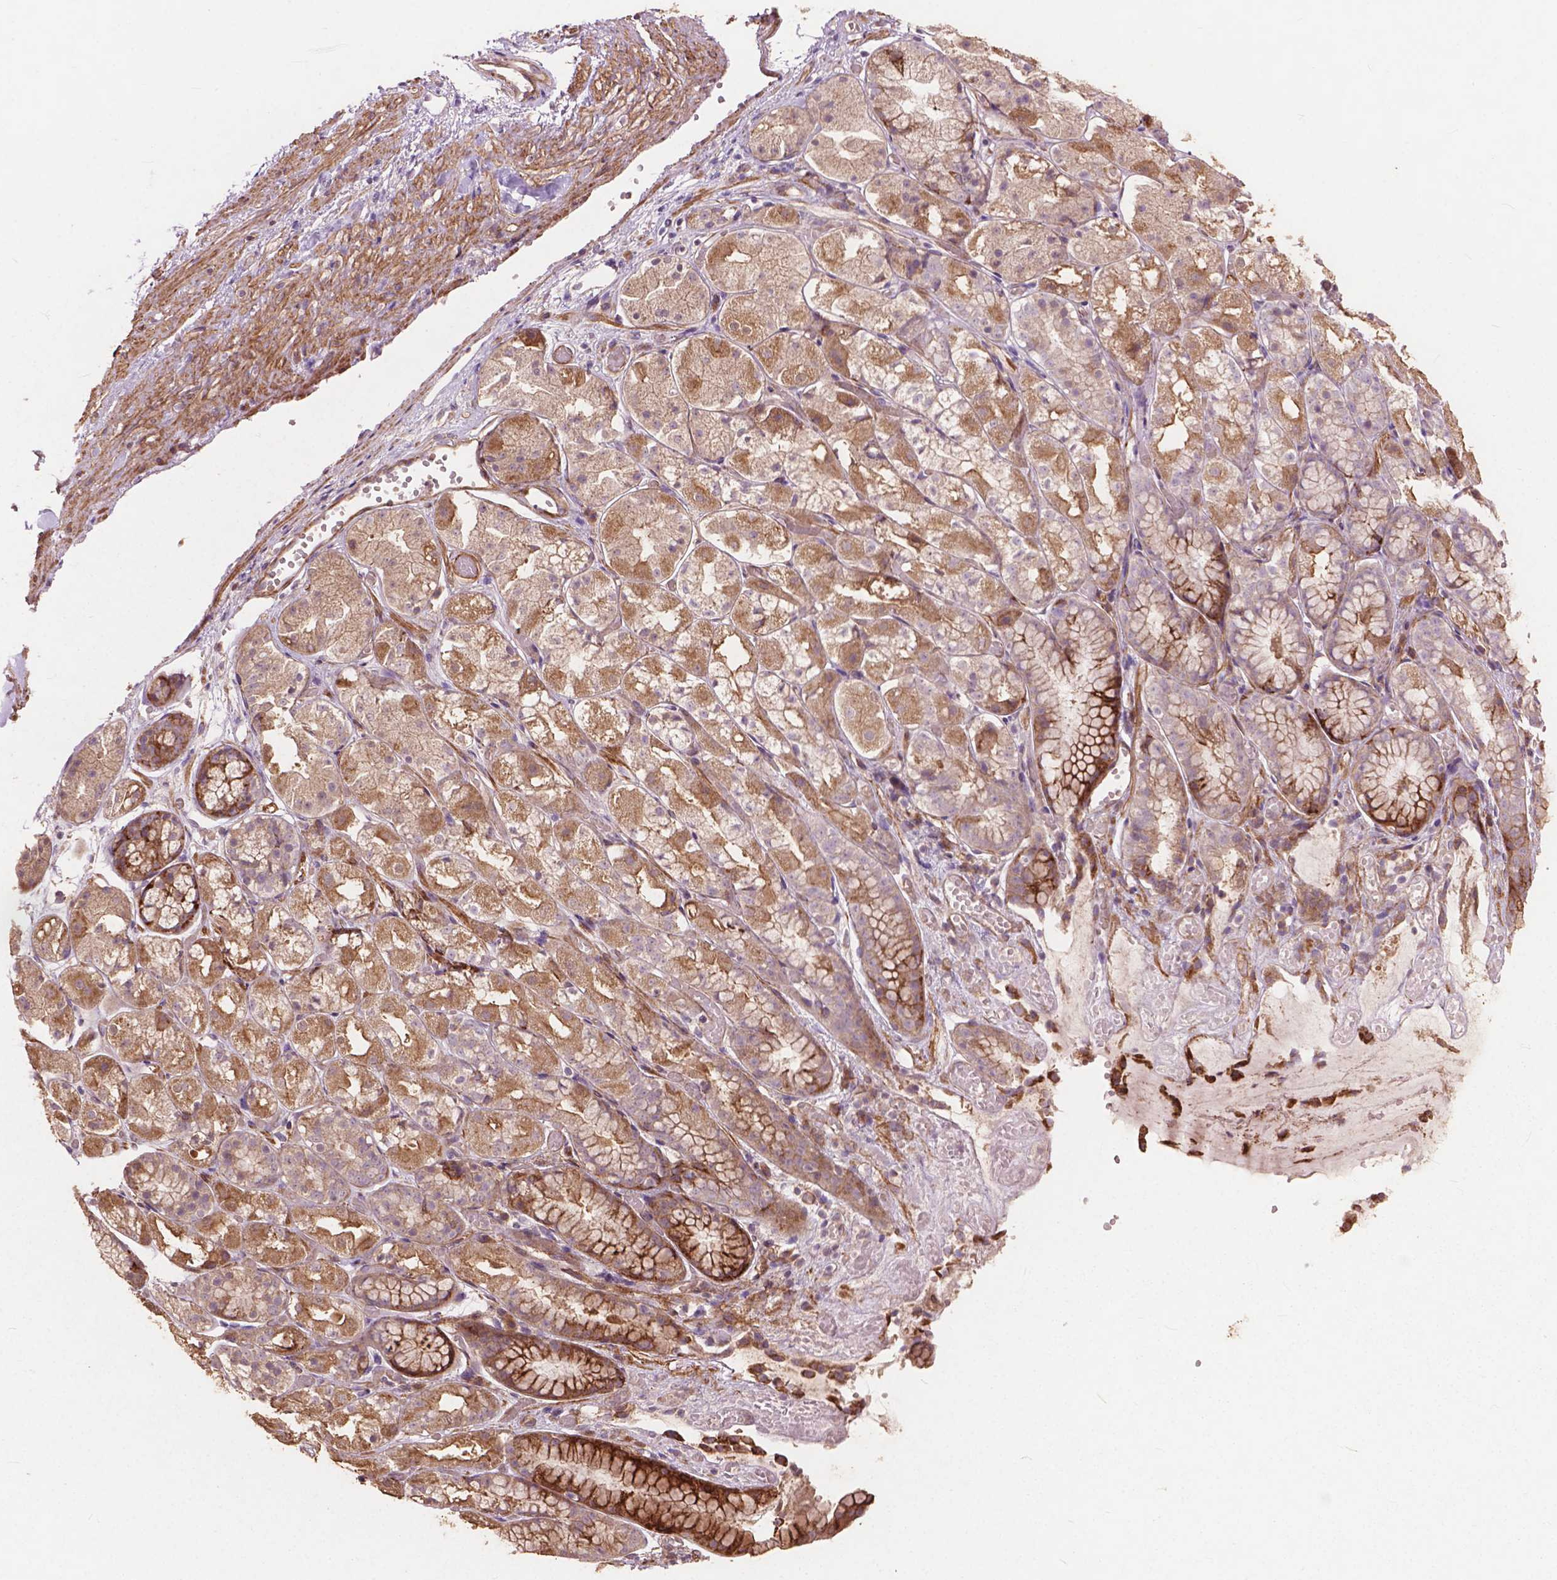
{"staining": {"intensity": "moderate", "quantity": "25%-75%", "location": "cytoplasmic/membranous"}, "tissue": "stomach", "cell_type": "Glandular cells", "image_type": "normal", "snomed": [{"axis": "morphology", "description": "Normal tissue, NOS"}, {"axis": "topography", "description": "Stomach"}], "caption": "Protein expression analysis of benign human stomach reveals moderate cytoplasmic/membranous positivity in about 25%-75% of glandular cells.", "gene": "FNIP1", "patient": {"sex": "male", "age": 70}}